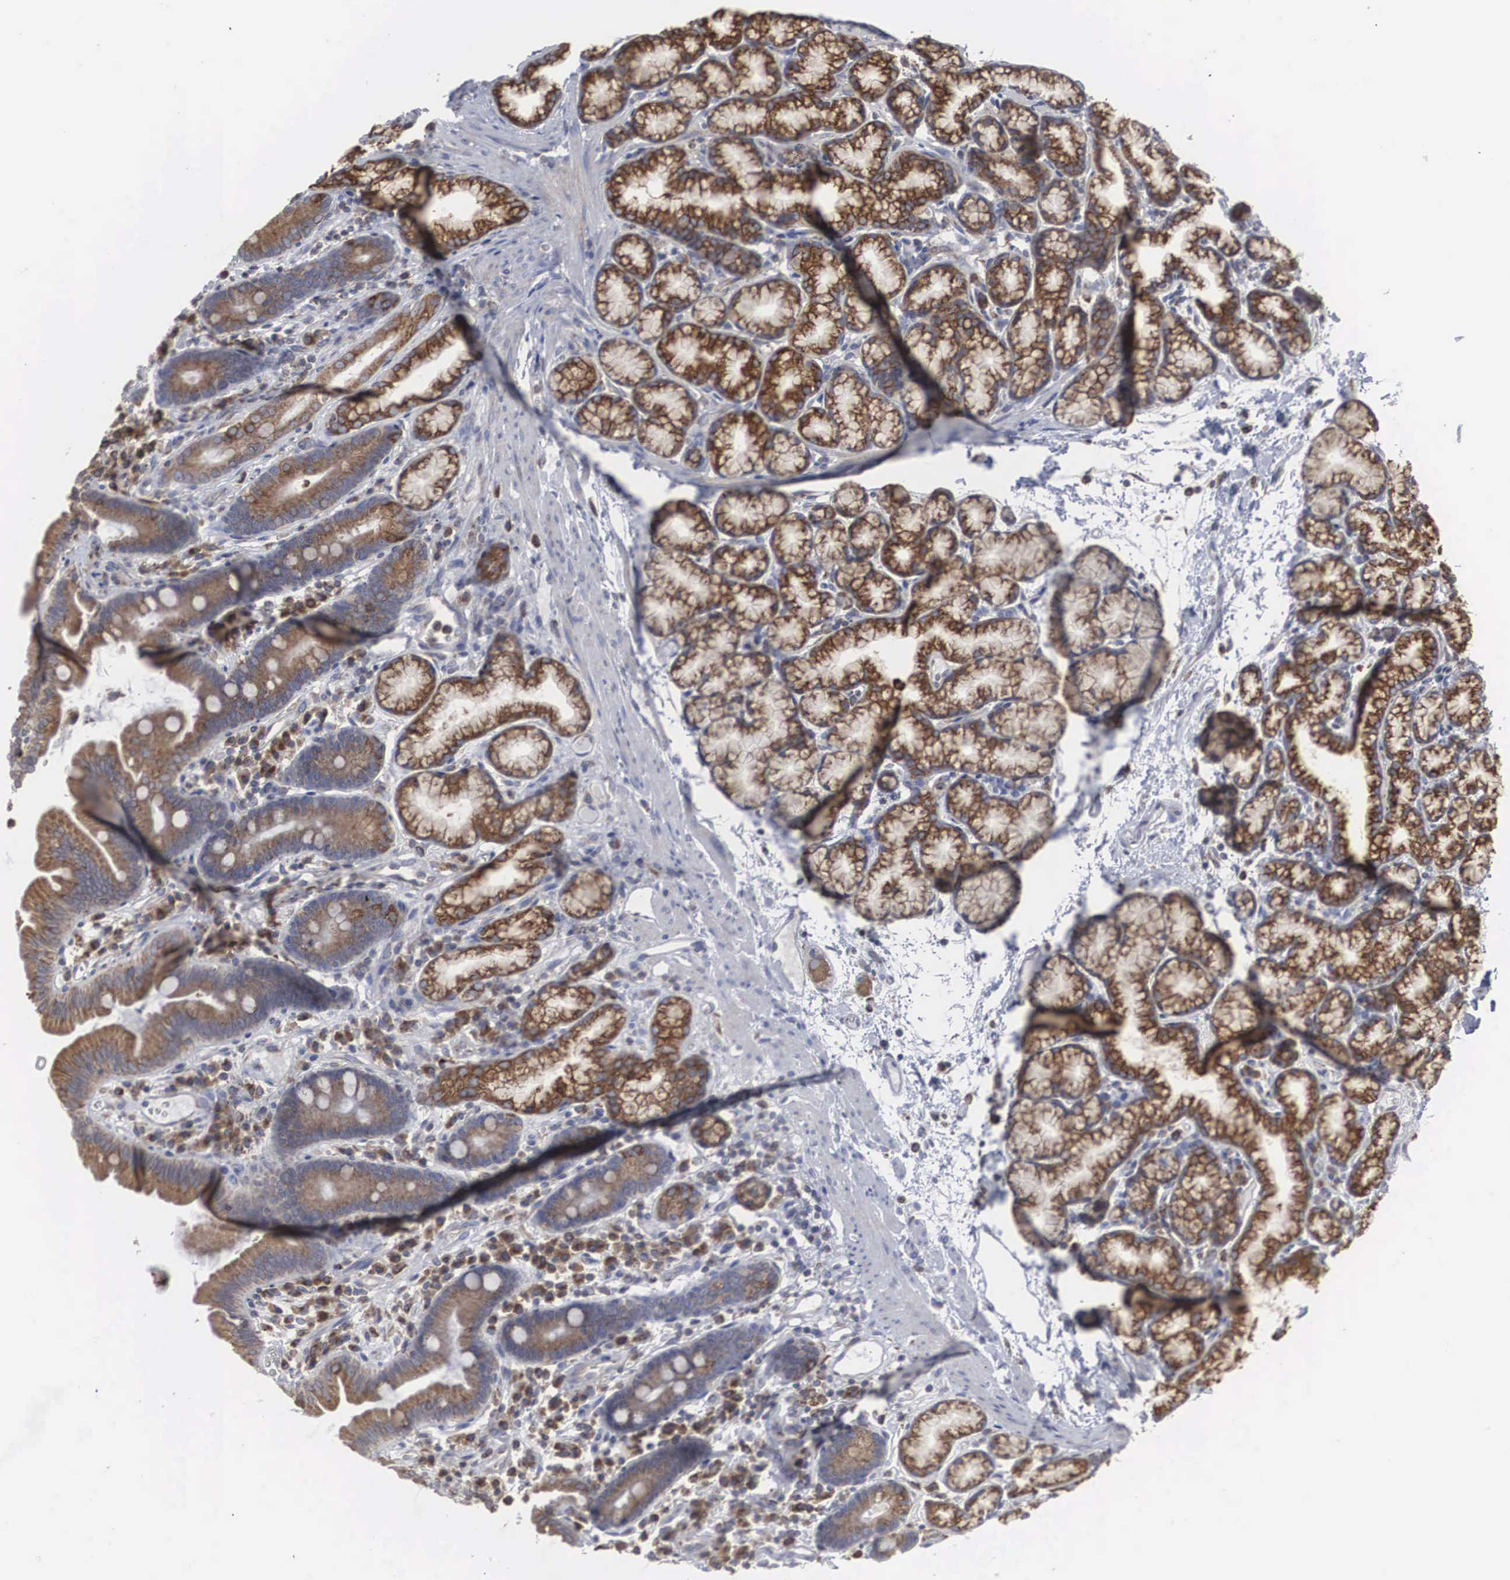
{"staining": {"intensity": "strong", "quantity": ">75%", "location": "cytoplasmic/membranous"}, "tissue": "duodenum", "cell_type": "Glandular cells", "image_type": "normal", "snomed": [{"axis": "morphology", "description": "Normal tissue, NOS"}, {"axis": "topography", "description": "Duodenum"}], "caption": "Immunohistochemistry (IHC) histopathology image of unremarkable duodenum: human duodenum stained using IHC exhibits high levels of strong protein expression localized specifically in the cytoplasmic/membranous of glandular cells, appearing as a cytoplasmic/membranous brown color.", "gene": "CTAGE15", "patient": {"sex": "female", "age": 48}}